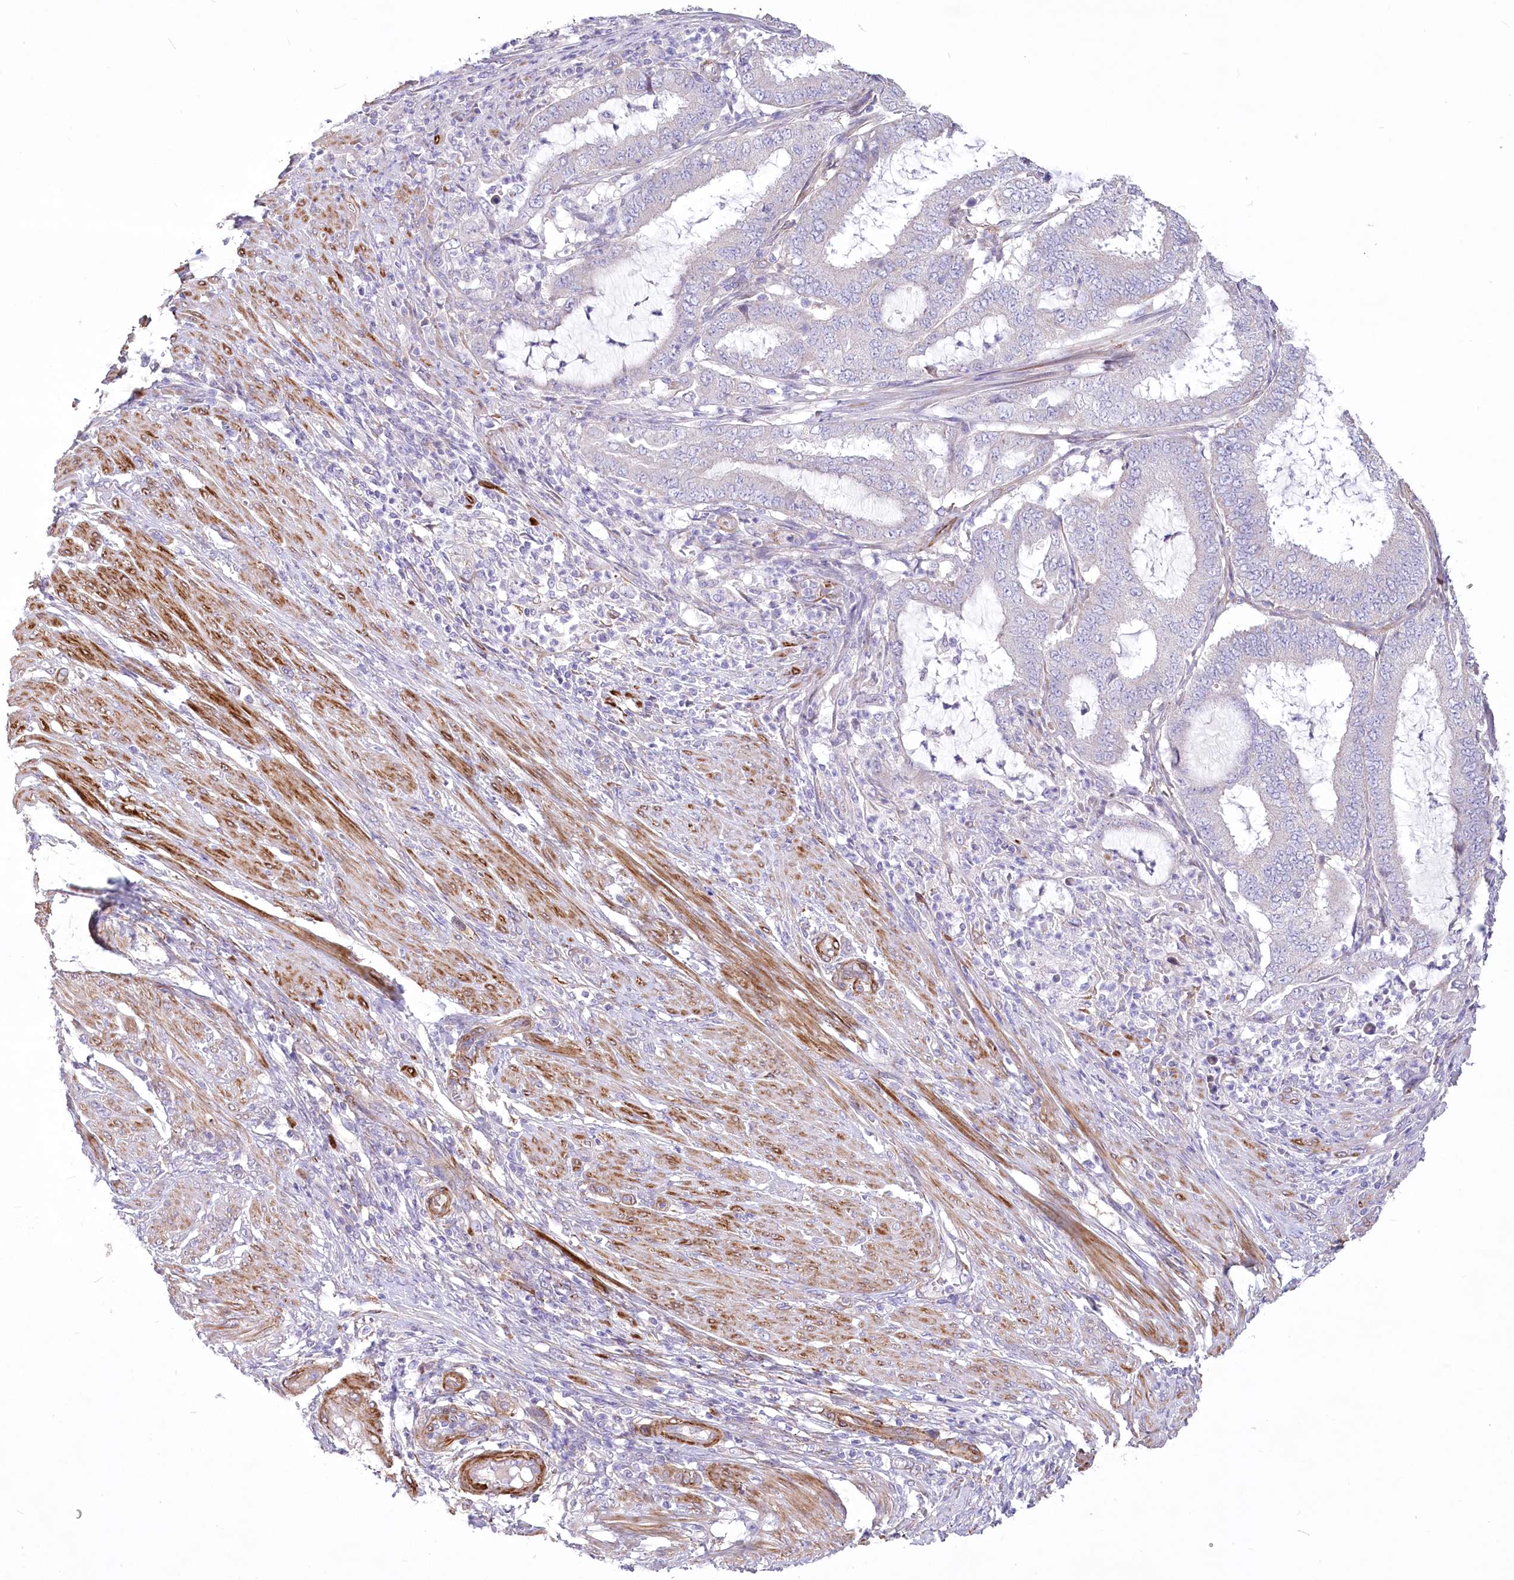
{"staining": {"intensity": "negative", "quantity": "none", "location": "none"}, "tissue": "endometrial cancer", "cell_type": "Tumor cells", "image_type": "cancer", "snomed": [{"axis": "morphology", "description": "Adenocarcinoma, NOS"}, {"axis": "topography", "description": "Endometrium"}], "caption": "Endometrial adenocarcinoma was stained to show a protein in brown. There is no significant positivity in tumor cells.", "gene": "ANGPTL3", "patient": {"sex": "female", "age": 51}}